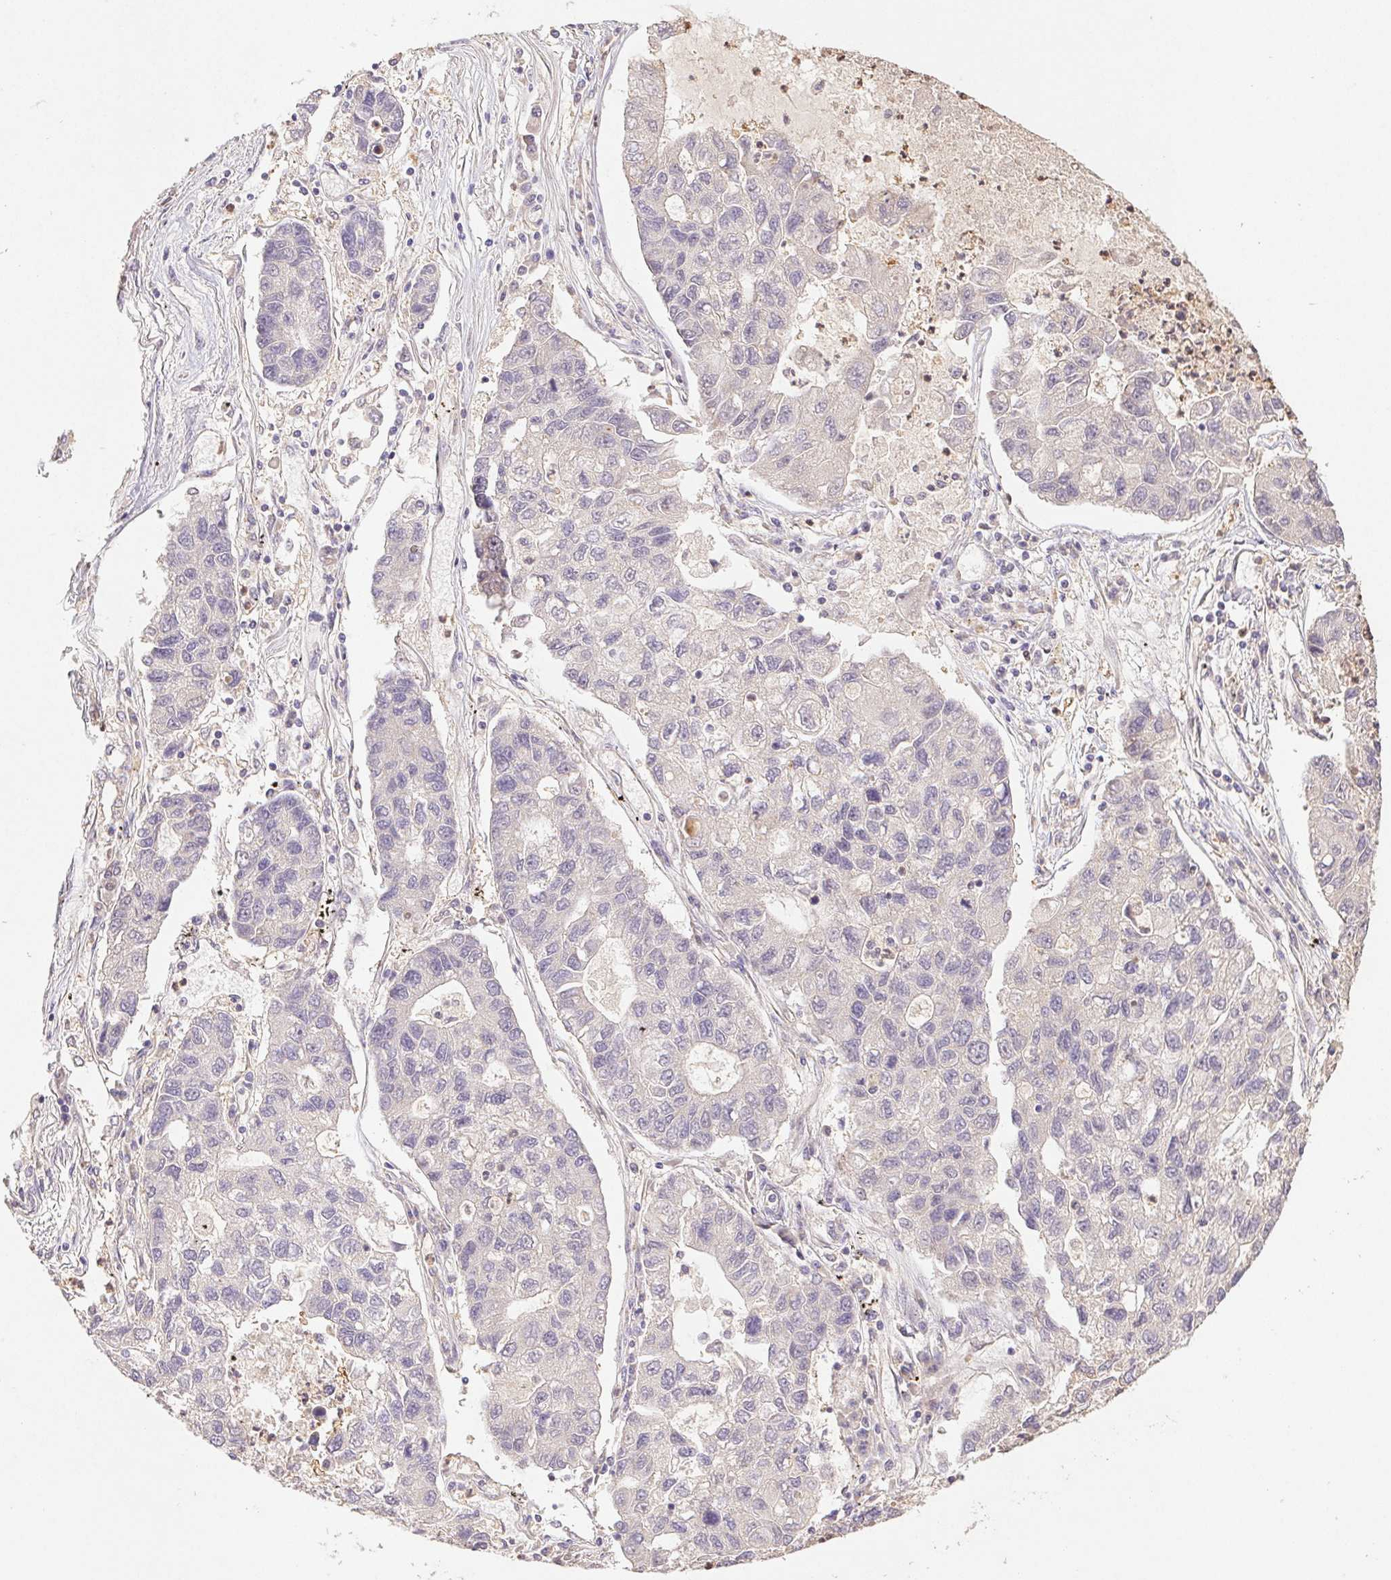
{"staining": {"intensity": "negative", "quantity": "none", "location": "none"}, "tissue": "lung cancer", "cell_type": "Tumor cells", "image_type": "cancer", "snomed": [{"axis": "morphology", "description": "Adenocarcinoma, NOS"}, {"axis": "topography", "description": "Bronchus"}, {"axis": "topography", "description": "Lung"}], "caption": "An immunohistochemistry image of lung cancer (adenocarcinoma) is shown. There is no staining in tumor cells of lung cancer (adenocarcinoma).", "gene": "RAB11A", "patient": {"sex": "female", "age": 51}}